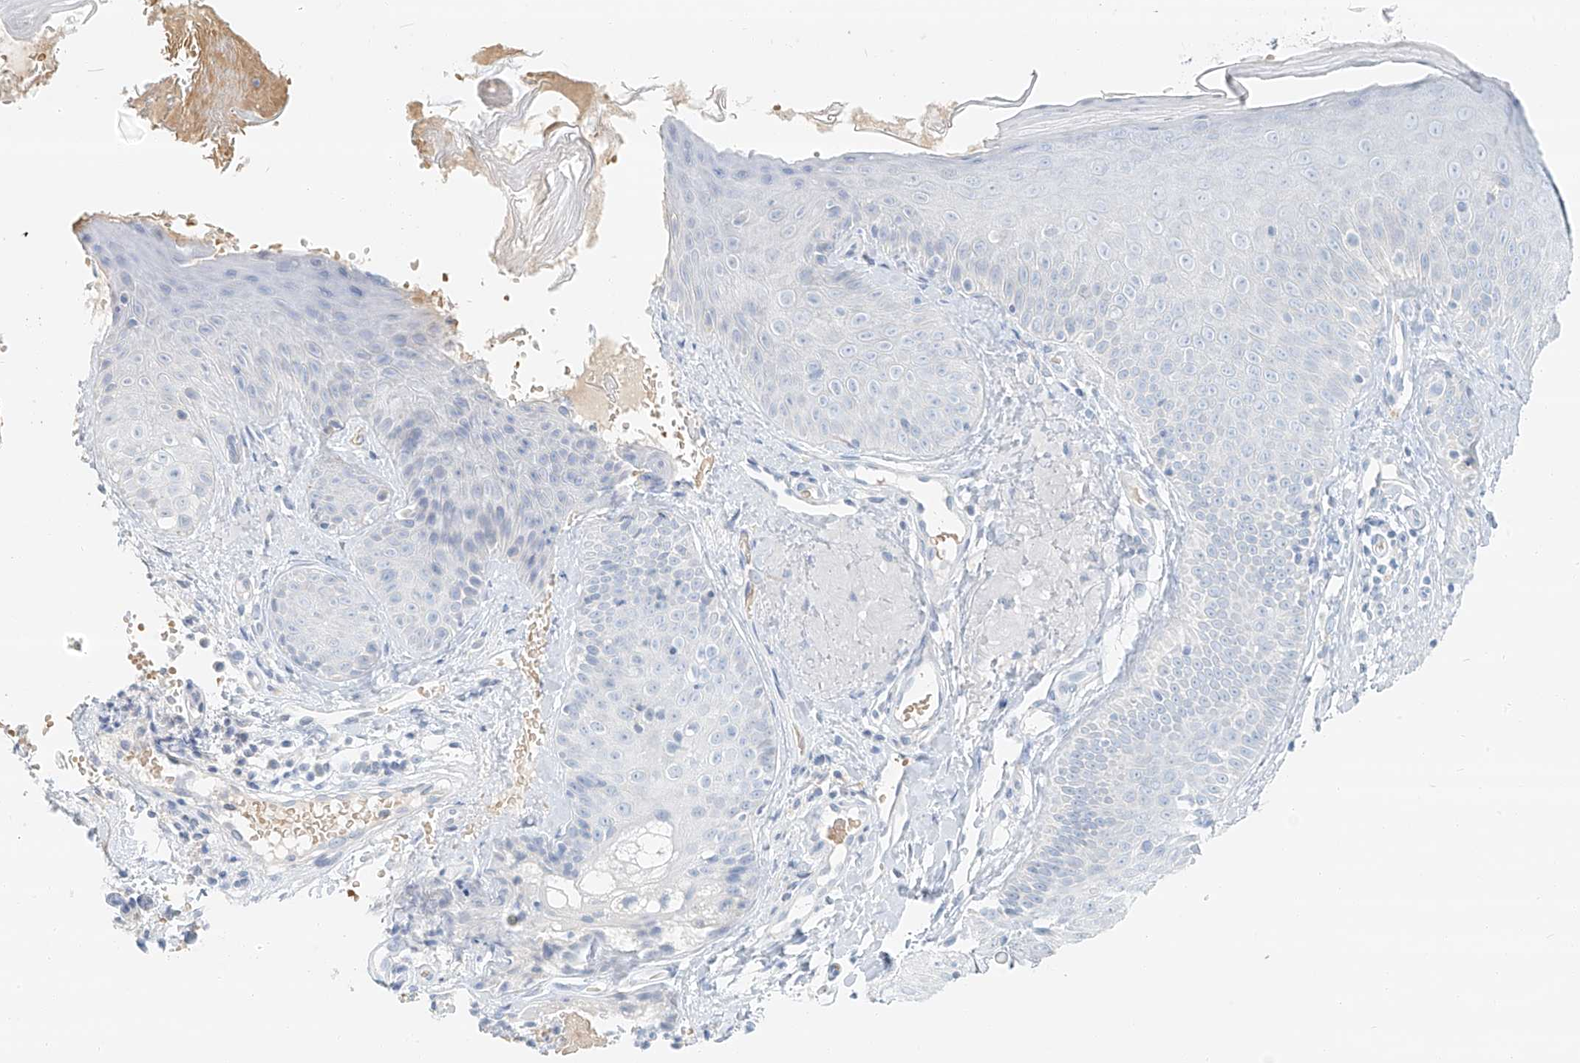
{"staining": {"intensity": "negative", "quantity": "none", "location": "none"}, "tissue": "skin", "cell_type": "Fibroblasts", "image_type": "normal", "snomed": [{"axis": "morphology", "description": "Normal tissue, NOS"}, {"axis": "topography", "description": "Skin"}], "caption": "The micrograph demonstrates no staining of fibroblasts in benign skin. The staining was performed using DAB (3,3'-diaminobenzidine) to visualize the protein expression in brown, while the nuclei were stained in blue with hematoxylin (Magnification: 20x).", "gene": "PGC", "patient": {"sex": "male", "age": 57}}